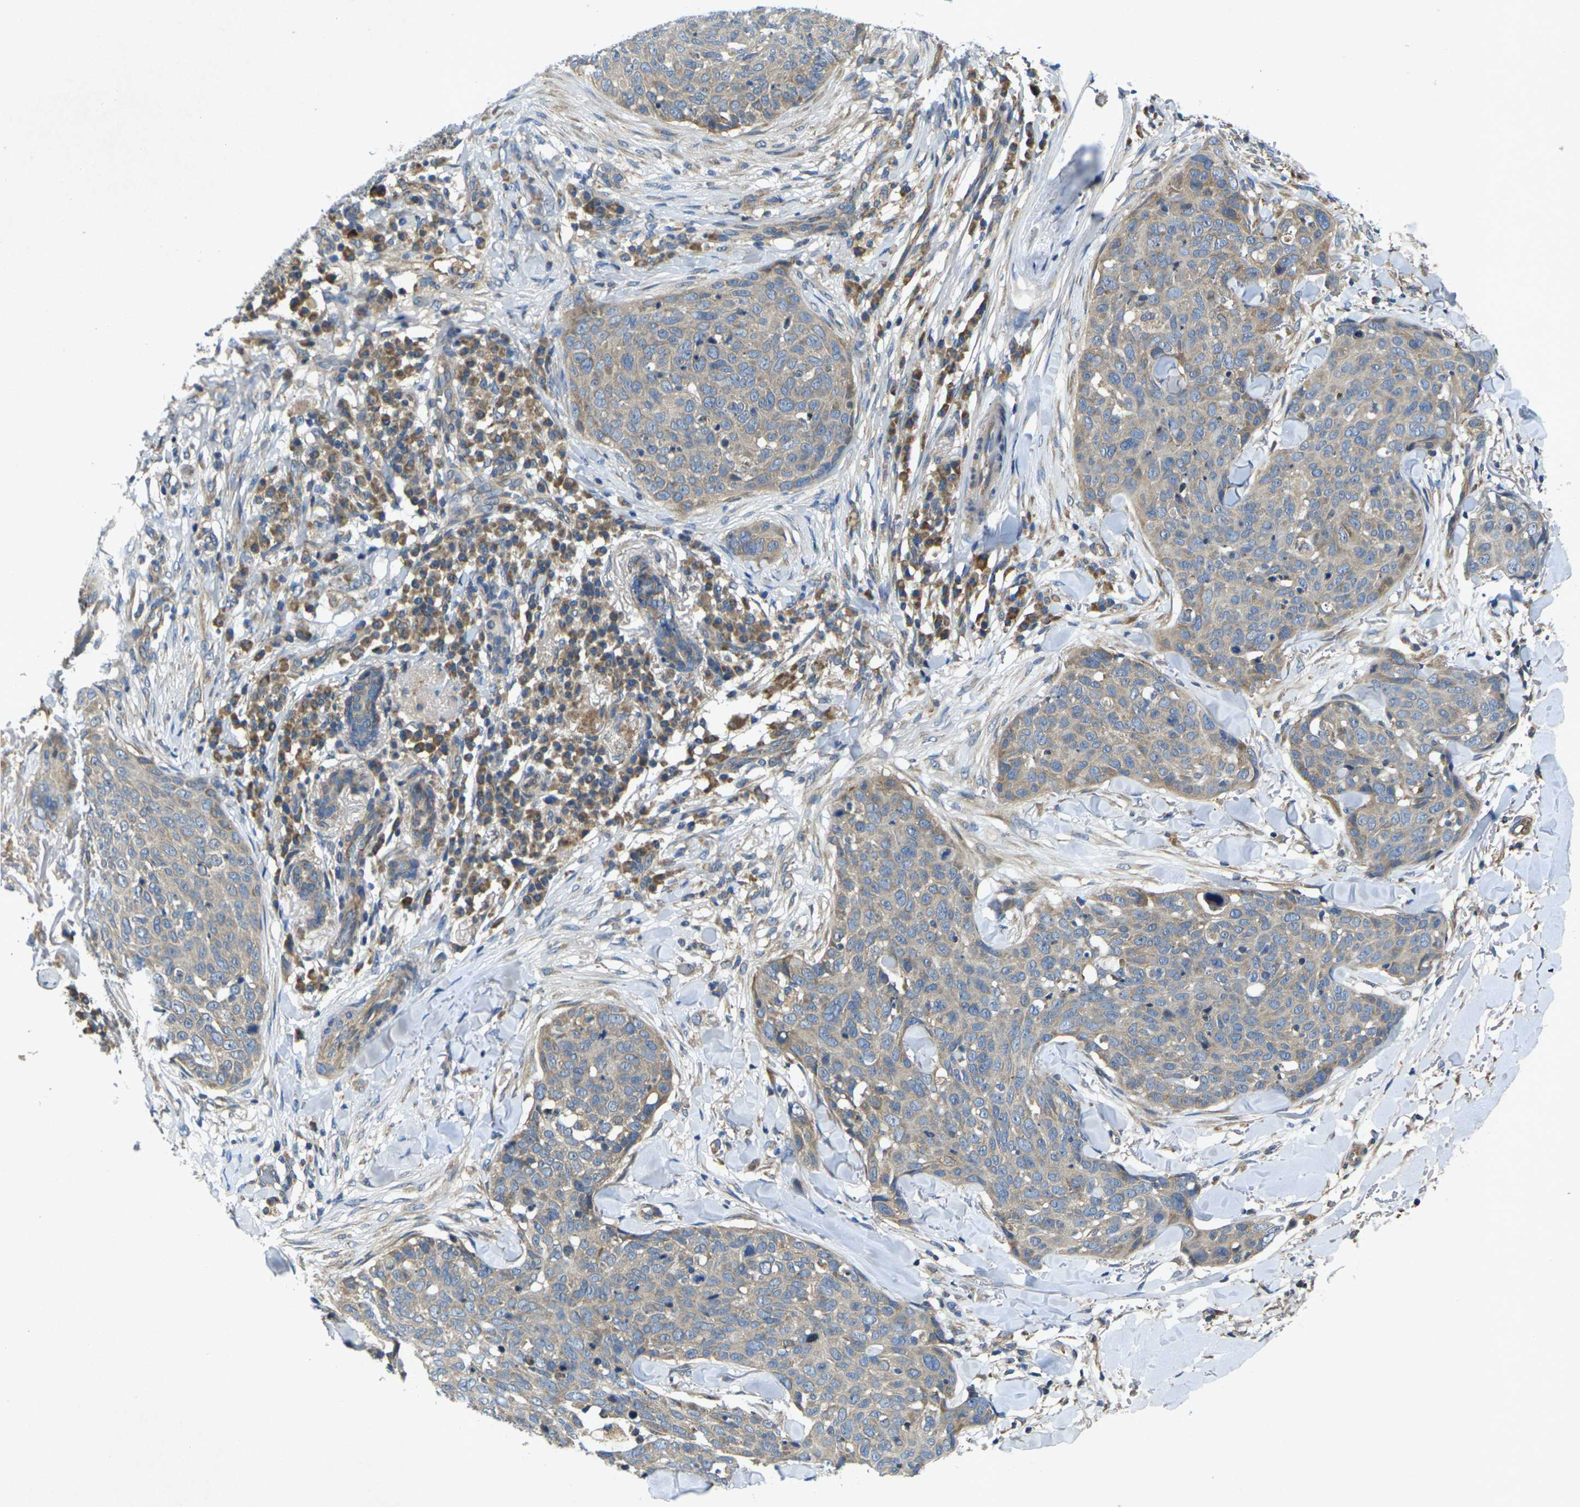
{"staining": {"intensity": "weak", "quantity": "<25%", "location": "cytoplasmic/membranous"}, "tissue": "skin cancer", "cell_type": "Tumor cells", "image_type": "cancer", "snomed": [{"axis": "morphology", "description": "Squamous cell carcinoma in situ, NOS"}, {"axis": "morphology", "description": "Squamous cell carcinoma, NOS"}, {"axis": "topography", "description": "Skin"}], "caption": "This is an immunohistochemistry (IHC) photomicrograph of skin cancer. There is no expression in tumor cells.", "gene": "KIF1B", "patient": {"sex": "male", "age": 93}}